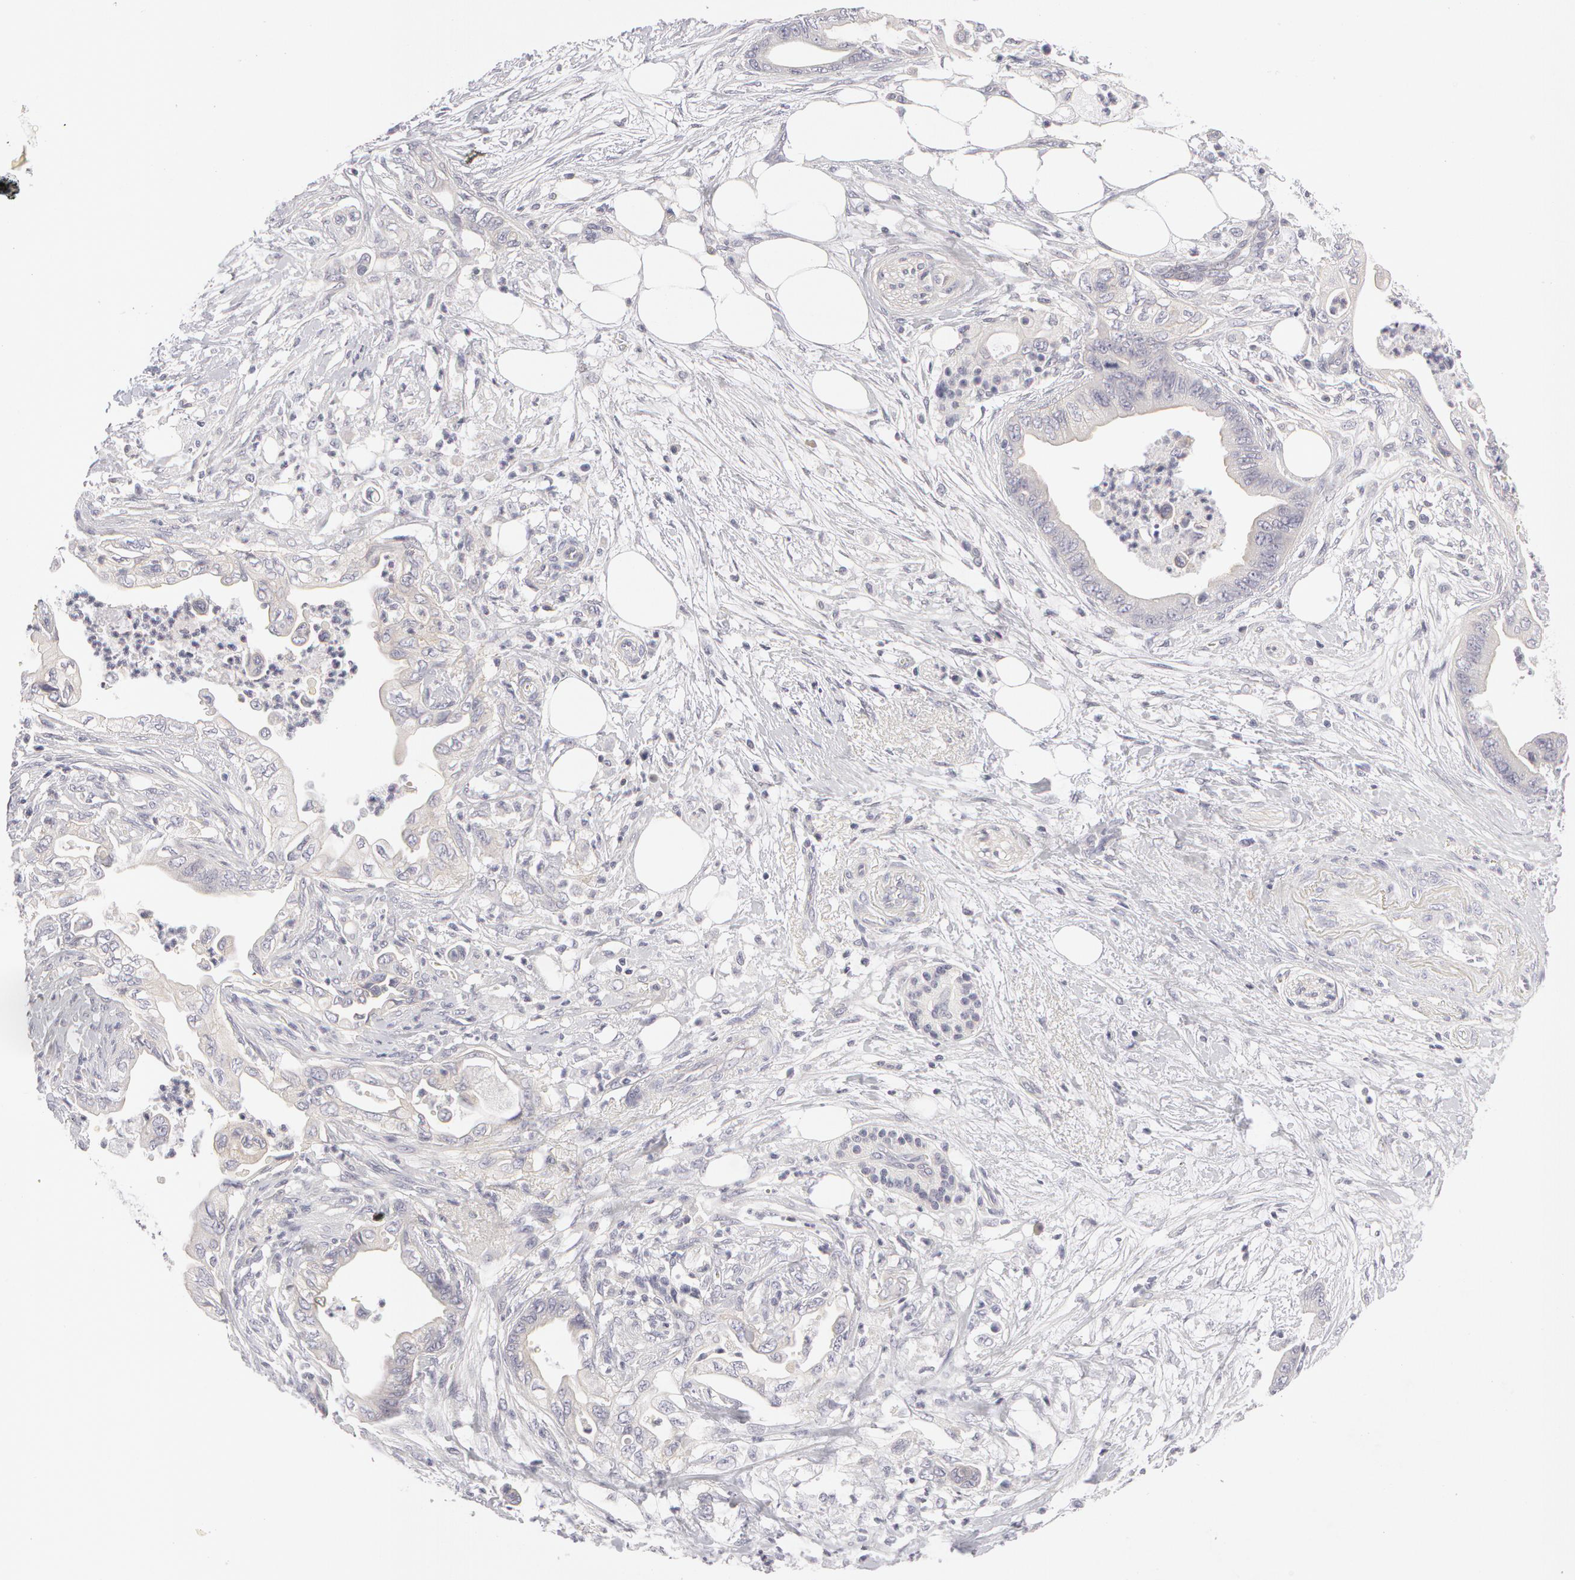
{"staining": {"intensity": "weak", "quantity": "<25%", "location": "cytoplasmic/membranous"}, "tissue": "pancreatic cancer", "cell_type": "Tumor cells", "image_type": "cancer", "snomed": [{"axis": "morphology", "description": "Adenocarcinoma, NOS"}, {"axis": "topography", "description": "Pancreas"}], "caption": "High magnification brightfield microscopy of pancreatic cancer (adenocarcinoma) stained with DAB (3,3'-diaminobenzidine) (brown) and counterstained with hematoxylin (blue): tumor cells show no significant staining.", "gene": "ABCB1", "patient": {"sex": "female", "age": 66}}